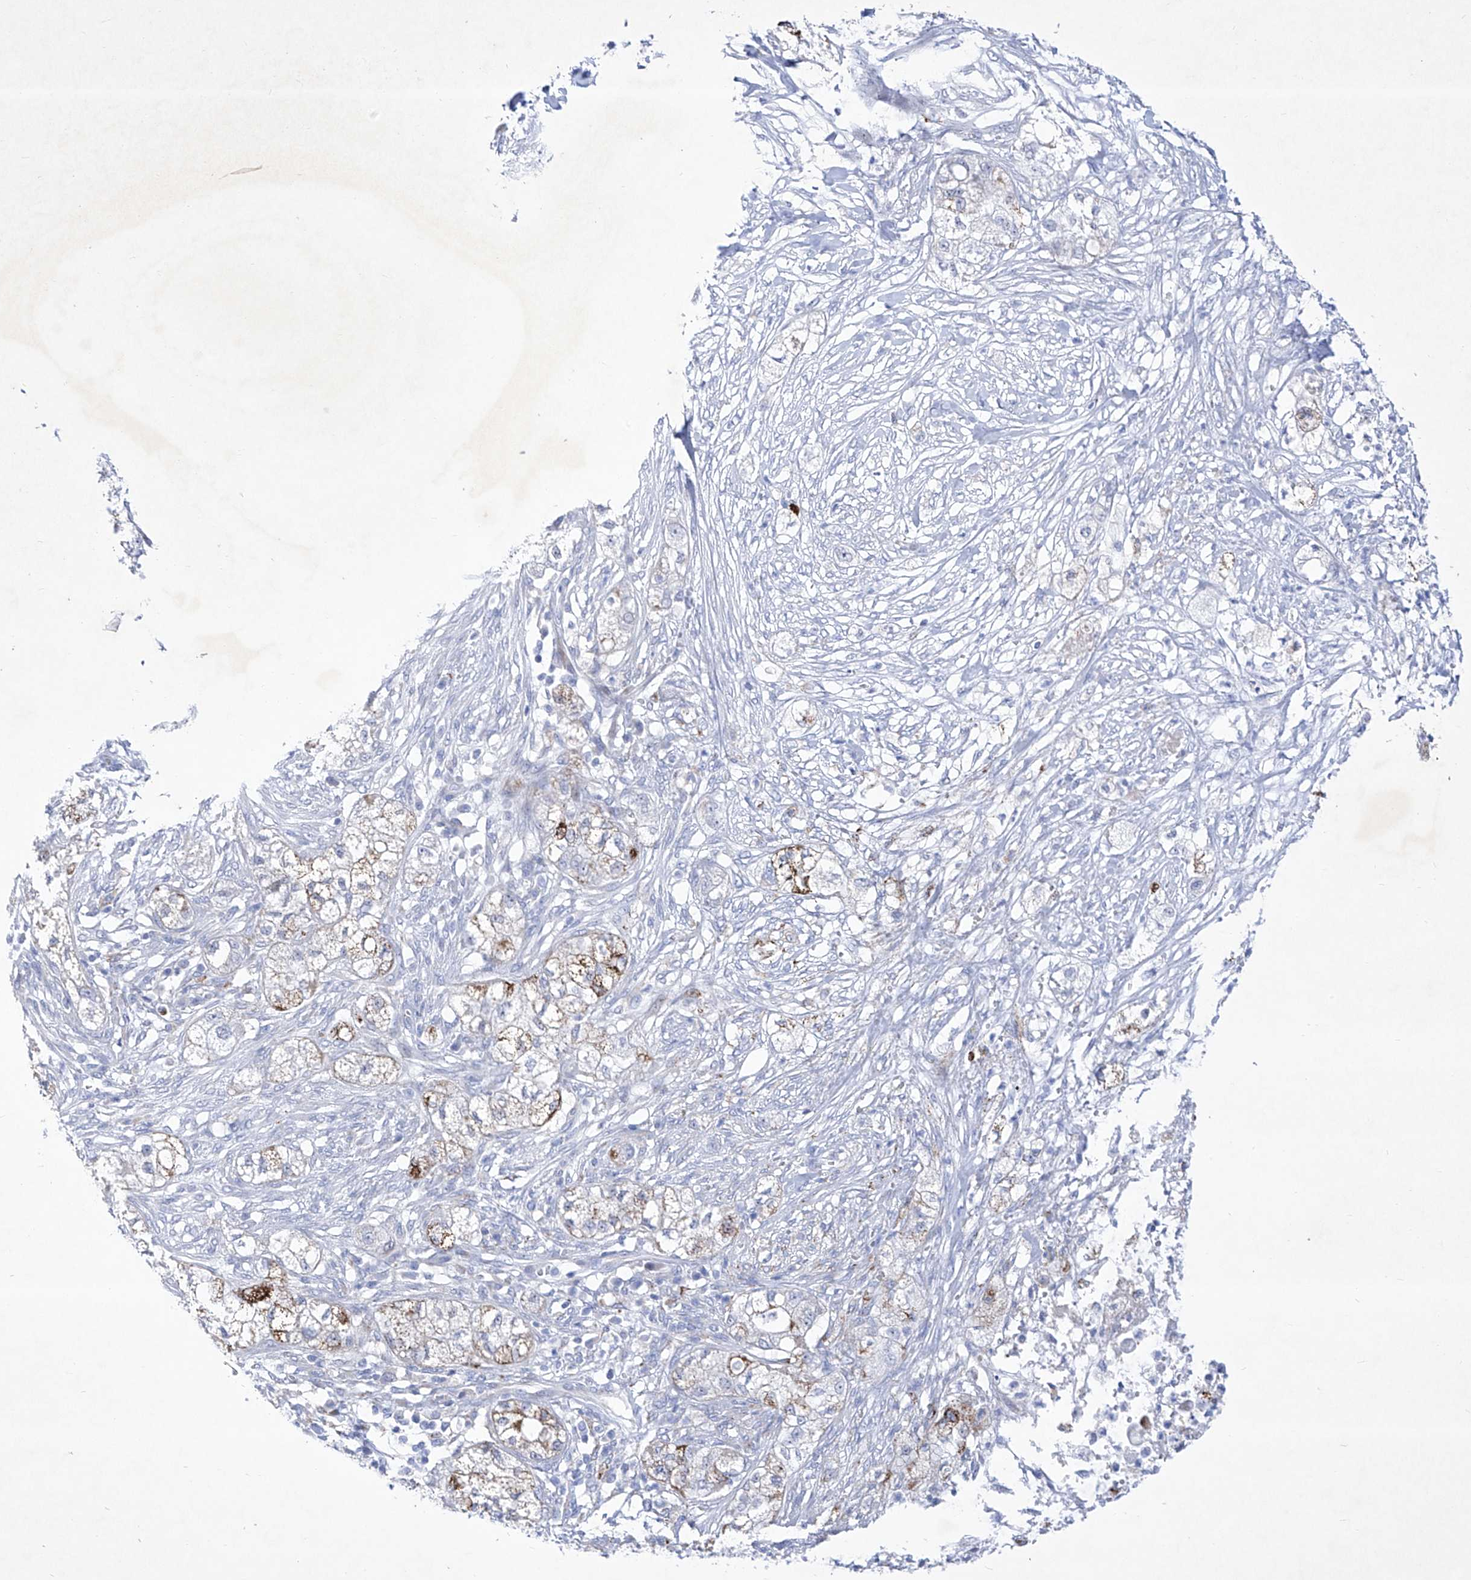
{"staining": {"intensity": "weak", "quantity": "<25%", "location": "cytoplasmic/membranous"}, "tissue": "pancreatic cancer", "cell_type": "Tumor cells", "image_type": "cancer", "snomed": [{"axis": "morphology", "description": "Adenocarcinoma, NOS"}, {"axis": "topography", "description": "Pancreas"}], "caption": "Pancreatic cancer (adenocarcinoma) was stained to show a protein in brown. There is no significant staining in tumor cells.", "gene": "C1orf87", "patient": {"sex": "female", "age": 78}}